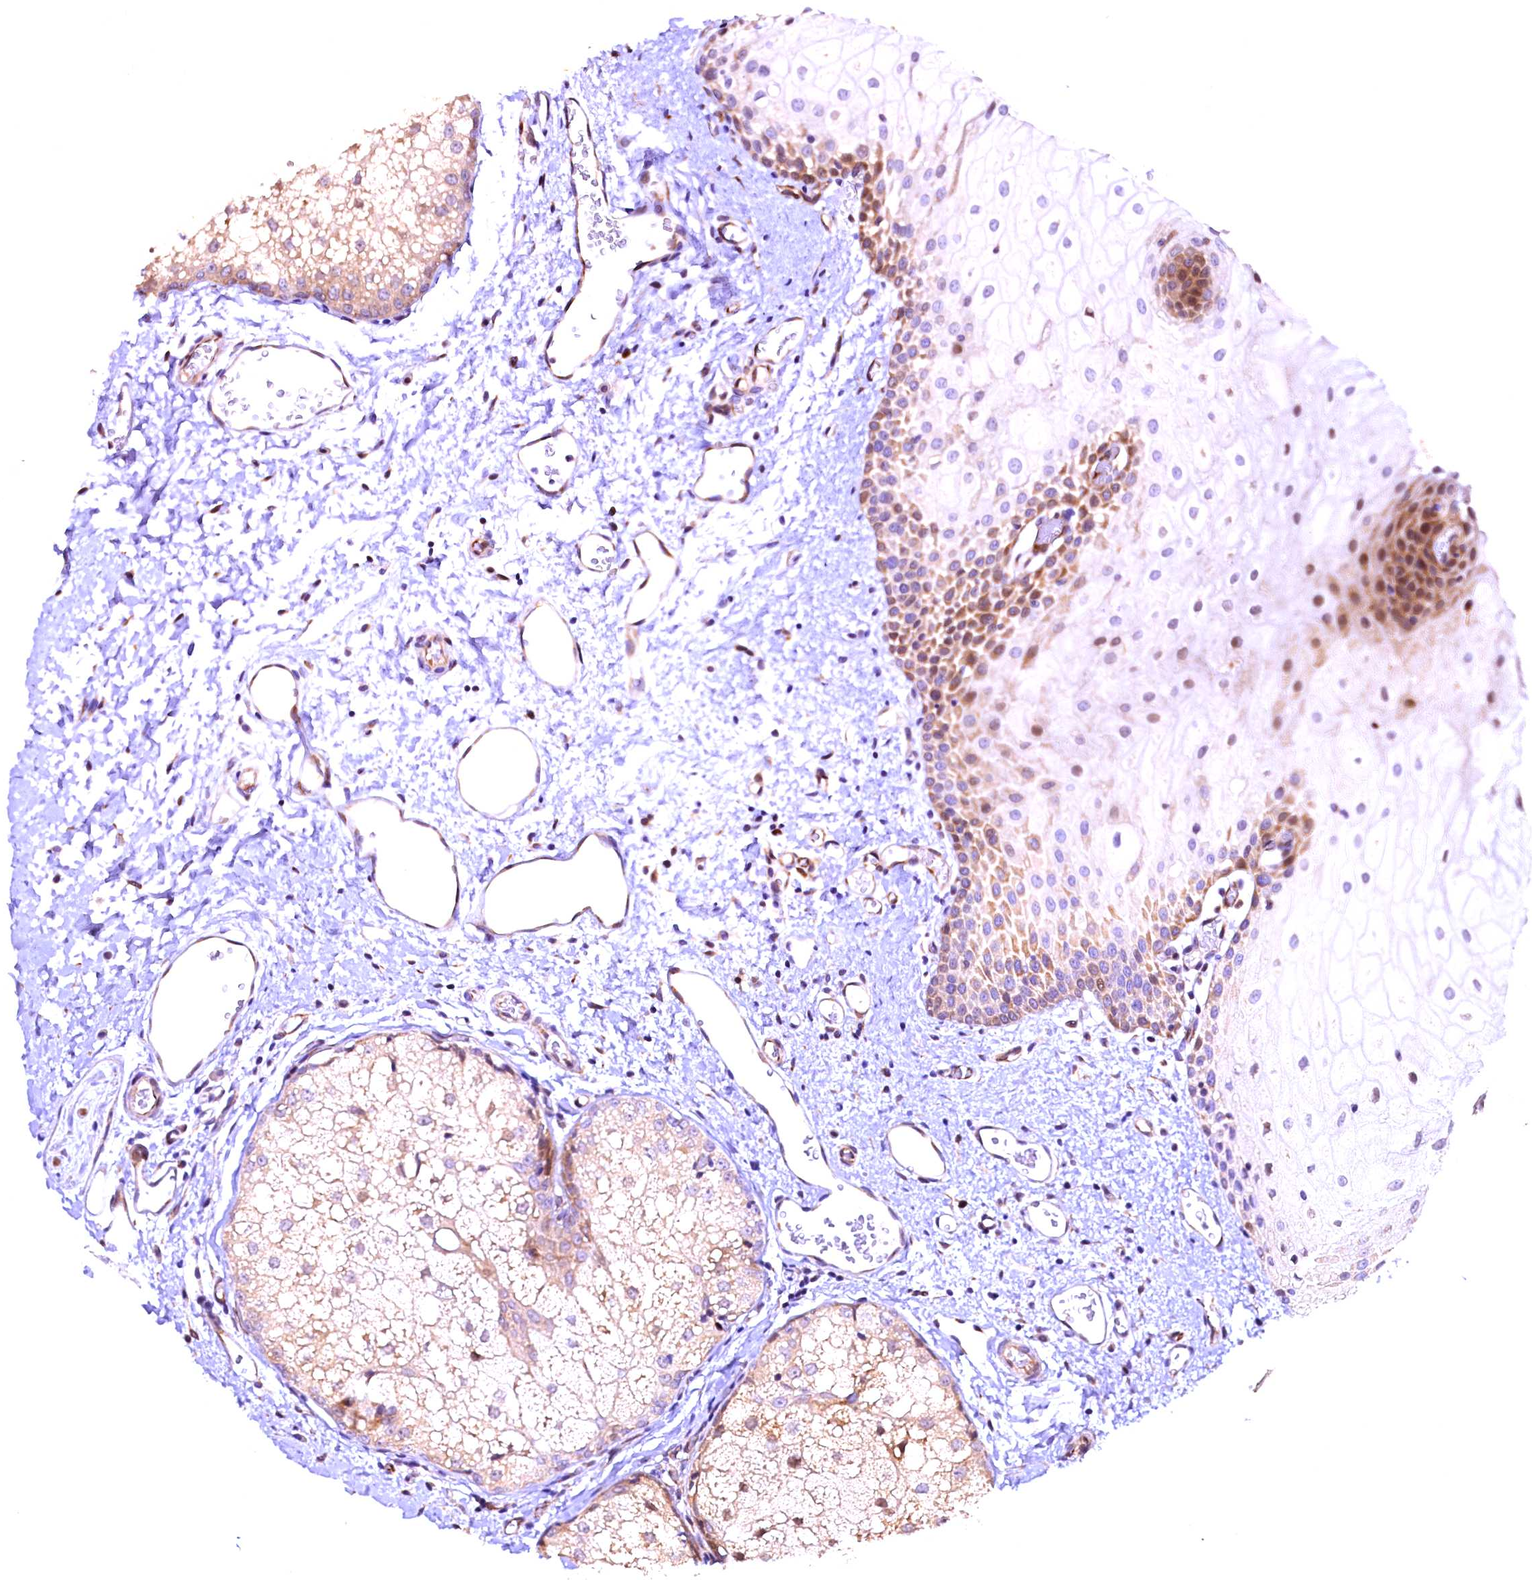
{"staining": {"intensity": "moderate", "quantity": "<25%", "location": "cytoplasmic/membranous,nuclear"}, "tissue": "oral mucosa", "cell_type": "Squamous epithelial cells", "image_type": "normal", "snomed": [{"axis": "morphology", "description": "Normal tissue, NOS"}, {"axis": "morphology", "description": "Squamous cell carcinoma, NOS"}, {"axis": "topography", "description": "Oral tissue"}, {"axis": "topography", "description": "Head-Neck"}], "caption": "An IHC image of unremarkable tissue is shown. Protein staining in brown highlights moderate cytoplasmic/membranous,nuclear positivity in oral mucosa within squamous epithelial cells. Nuclei are stained in blue.", "gene": "RPUSD2", "patient": {"sex": "female", "age": 70}}